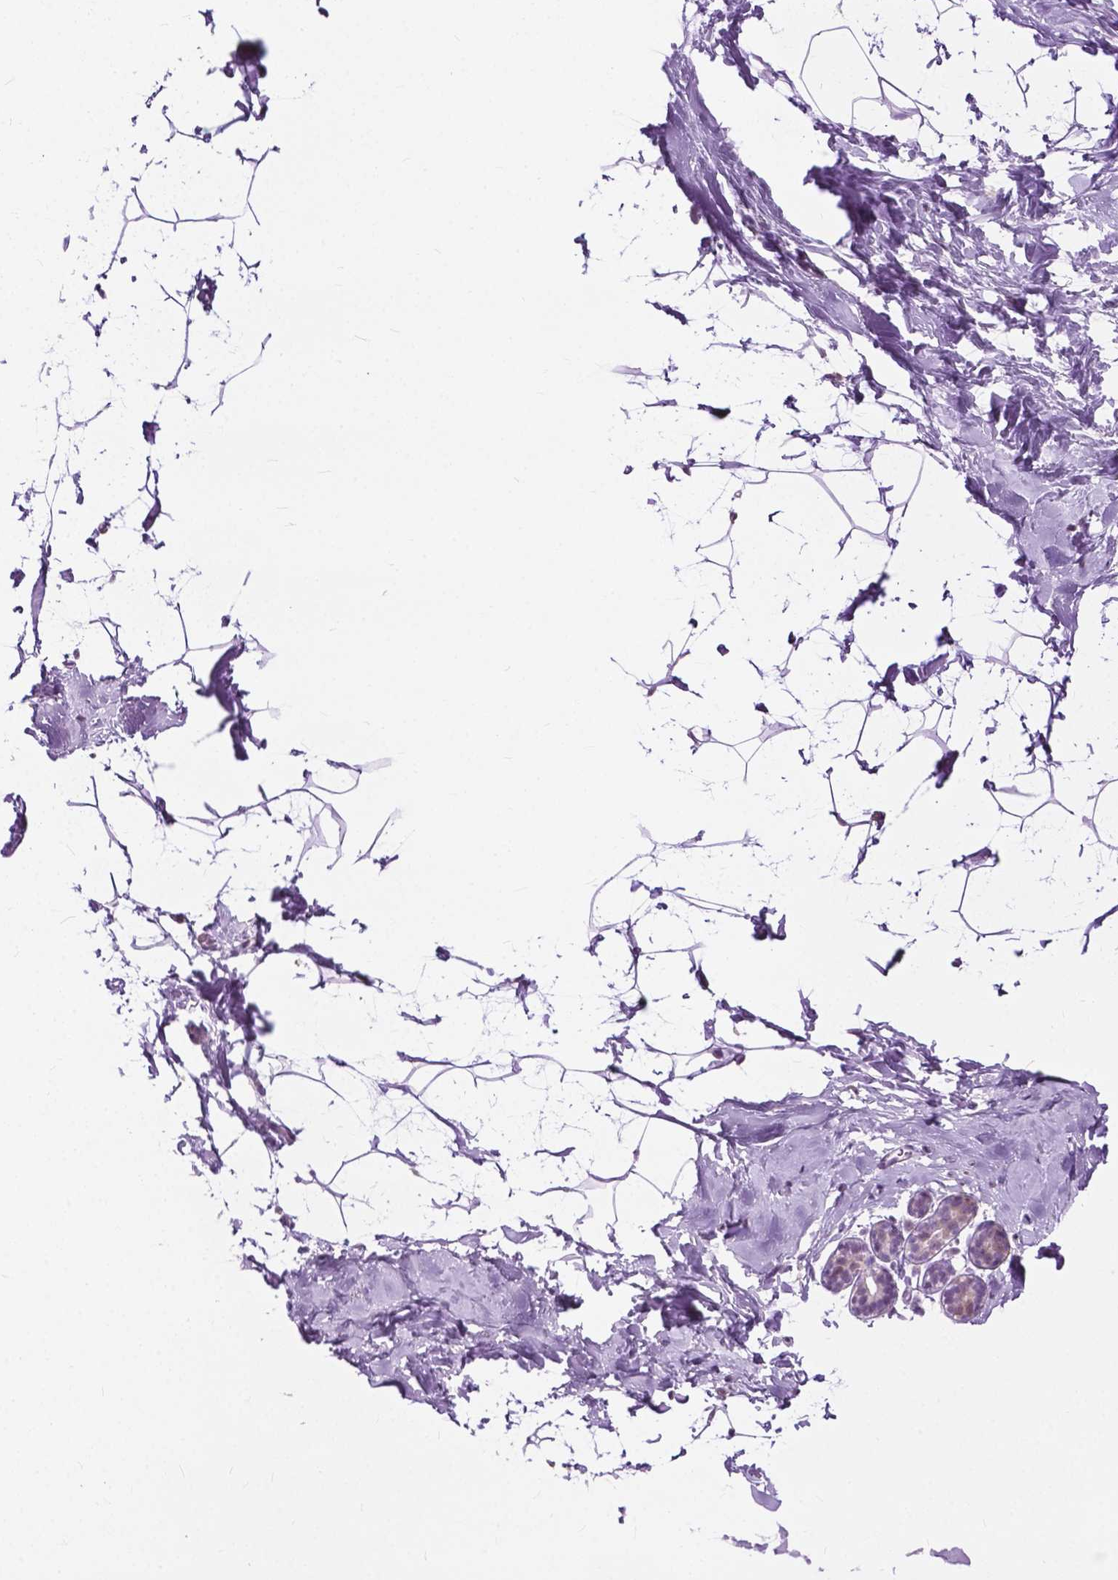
{"staining": {"intensity": "negative", "quantity": "none", "location": "none"}, "tissue": "breast", "cell_type": "Adipocytes", "image_type": "normal", "snomed": [{"axis": "morphology", "description": "Normal tissue, NOS"}, {"axis": "topography", "description": "Breast"}], "caption": "Protein analysis of unremarkable breast displays no significant staining in adipocytes. (DAB (3,3'-diaminobenzidine) IHC visualized using brightfield microscopy, high magnification).", "gene": "GPR37L1", "patient": {"sex": "female", "age": 32}}